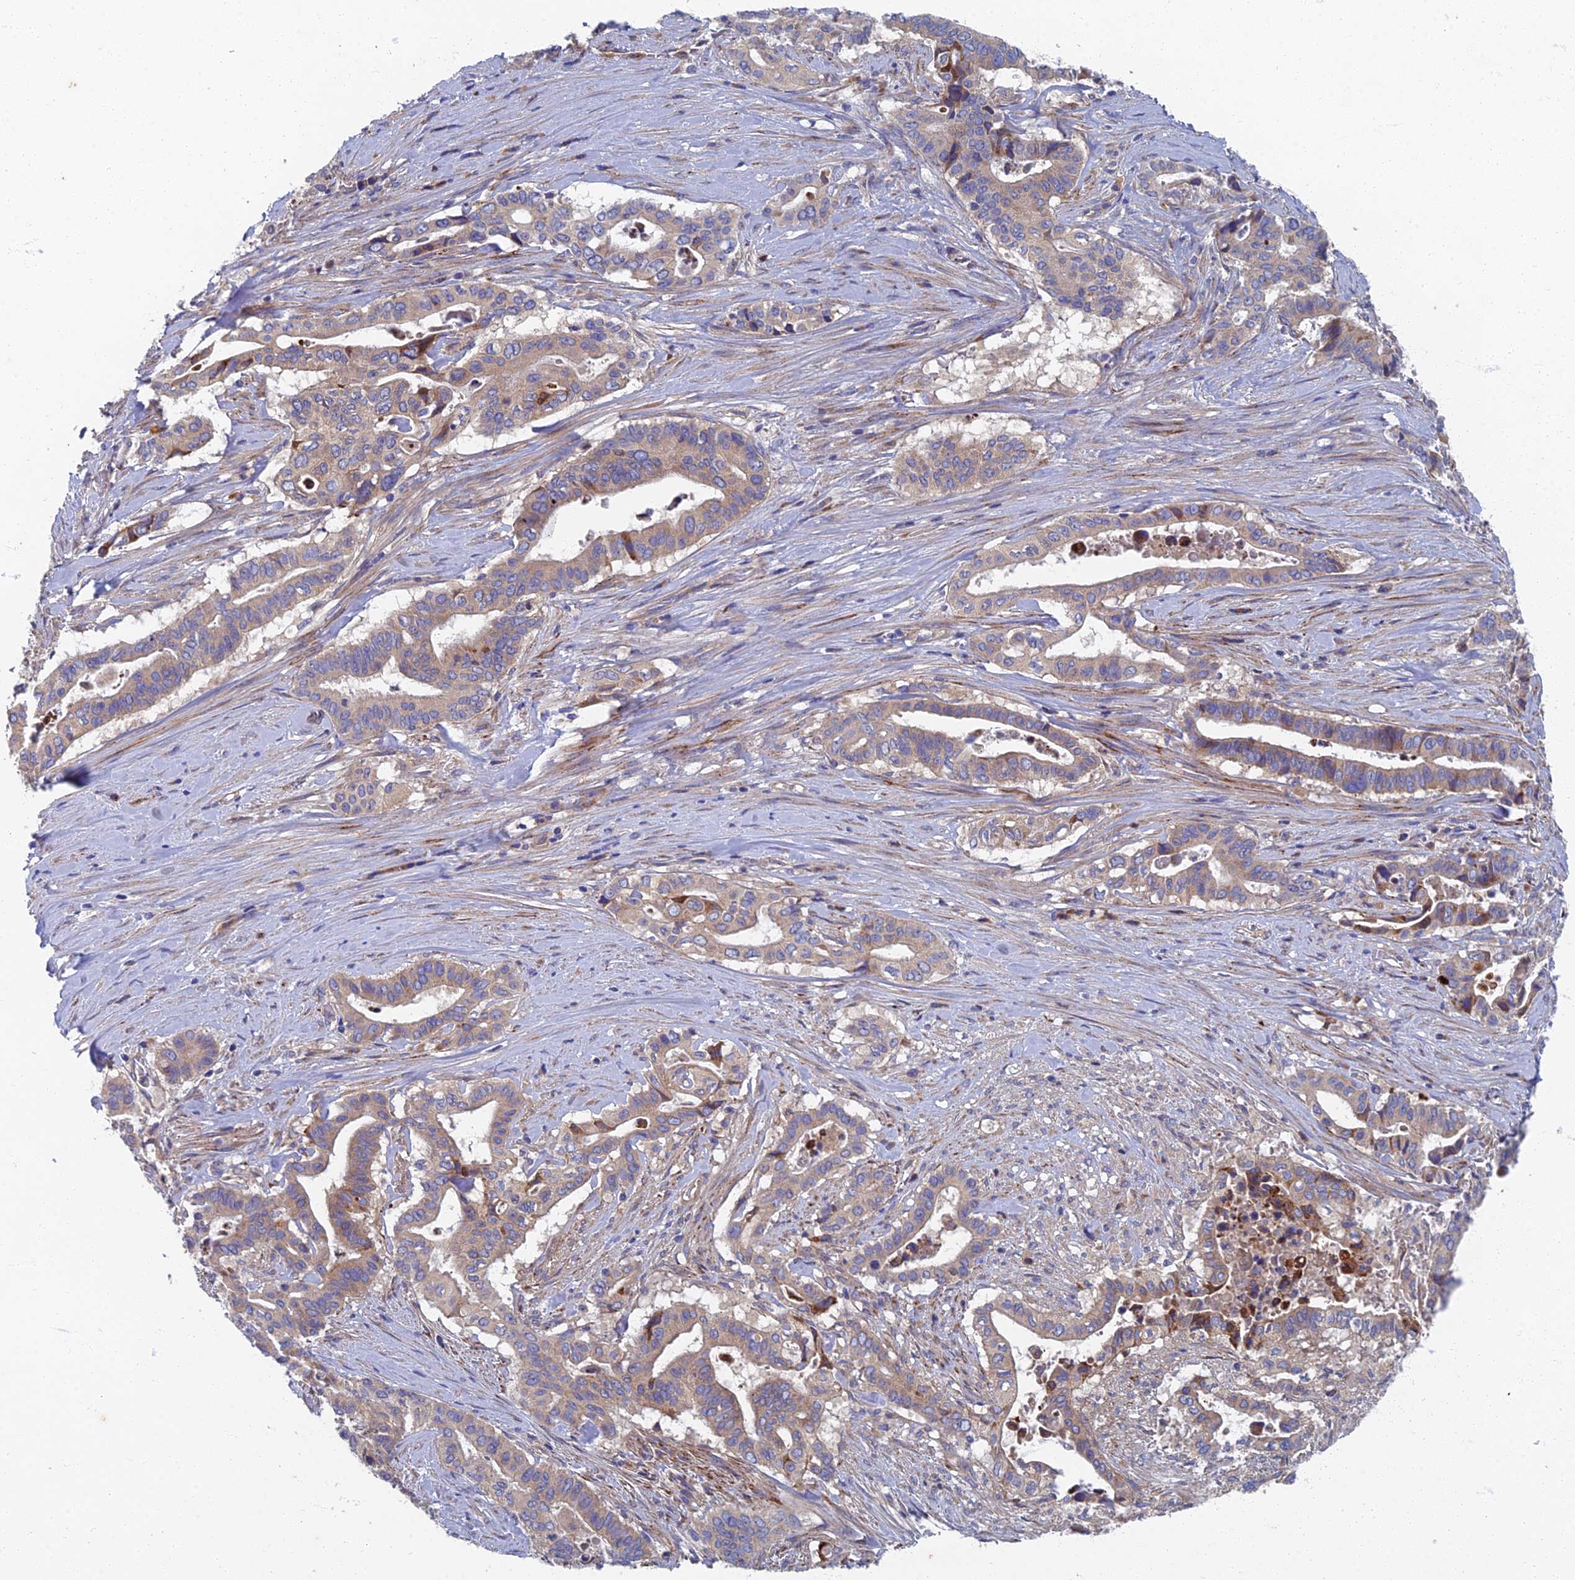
{"staining": {"intensity": "weak", "quantity": "25%-75%", "location": "cytoplasmic/membranous"}, "tissue": "pancreatic cancer", "cell_type": "Tumor cells", "image_type": "cancer", "snomed": [{"axis": "morphology", "description": "Adenocarcinoma, NOS"}, {"axis": "topography", "description": "Pancreas"}], "caption": "This is a photomicrograph of IHC staining of pancreatic cancer (adenocarcinoma), which shows weak expression in the cytoplasmic/membranous of tumor cells.", "gene": "RNASEK", "patient": {"sex": "female", "age": 77}}